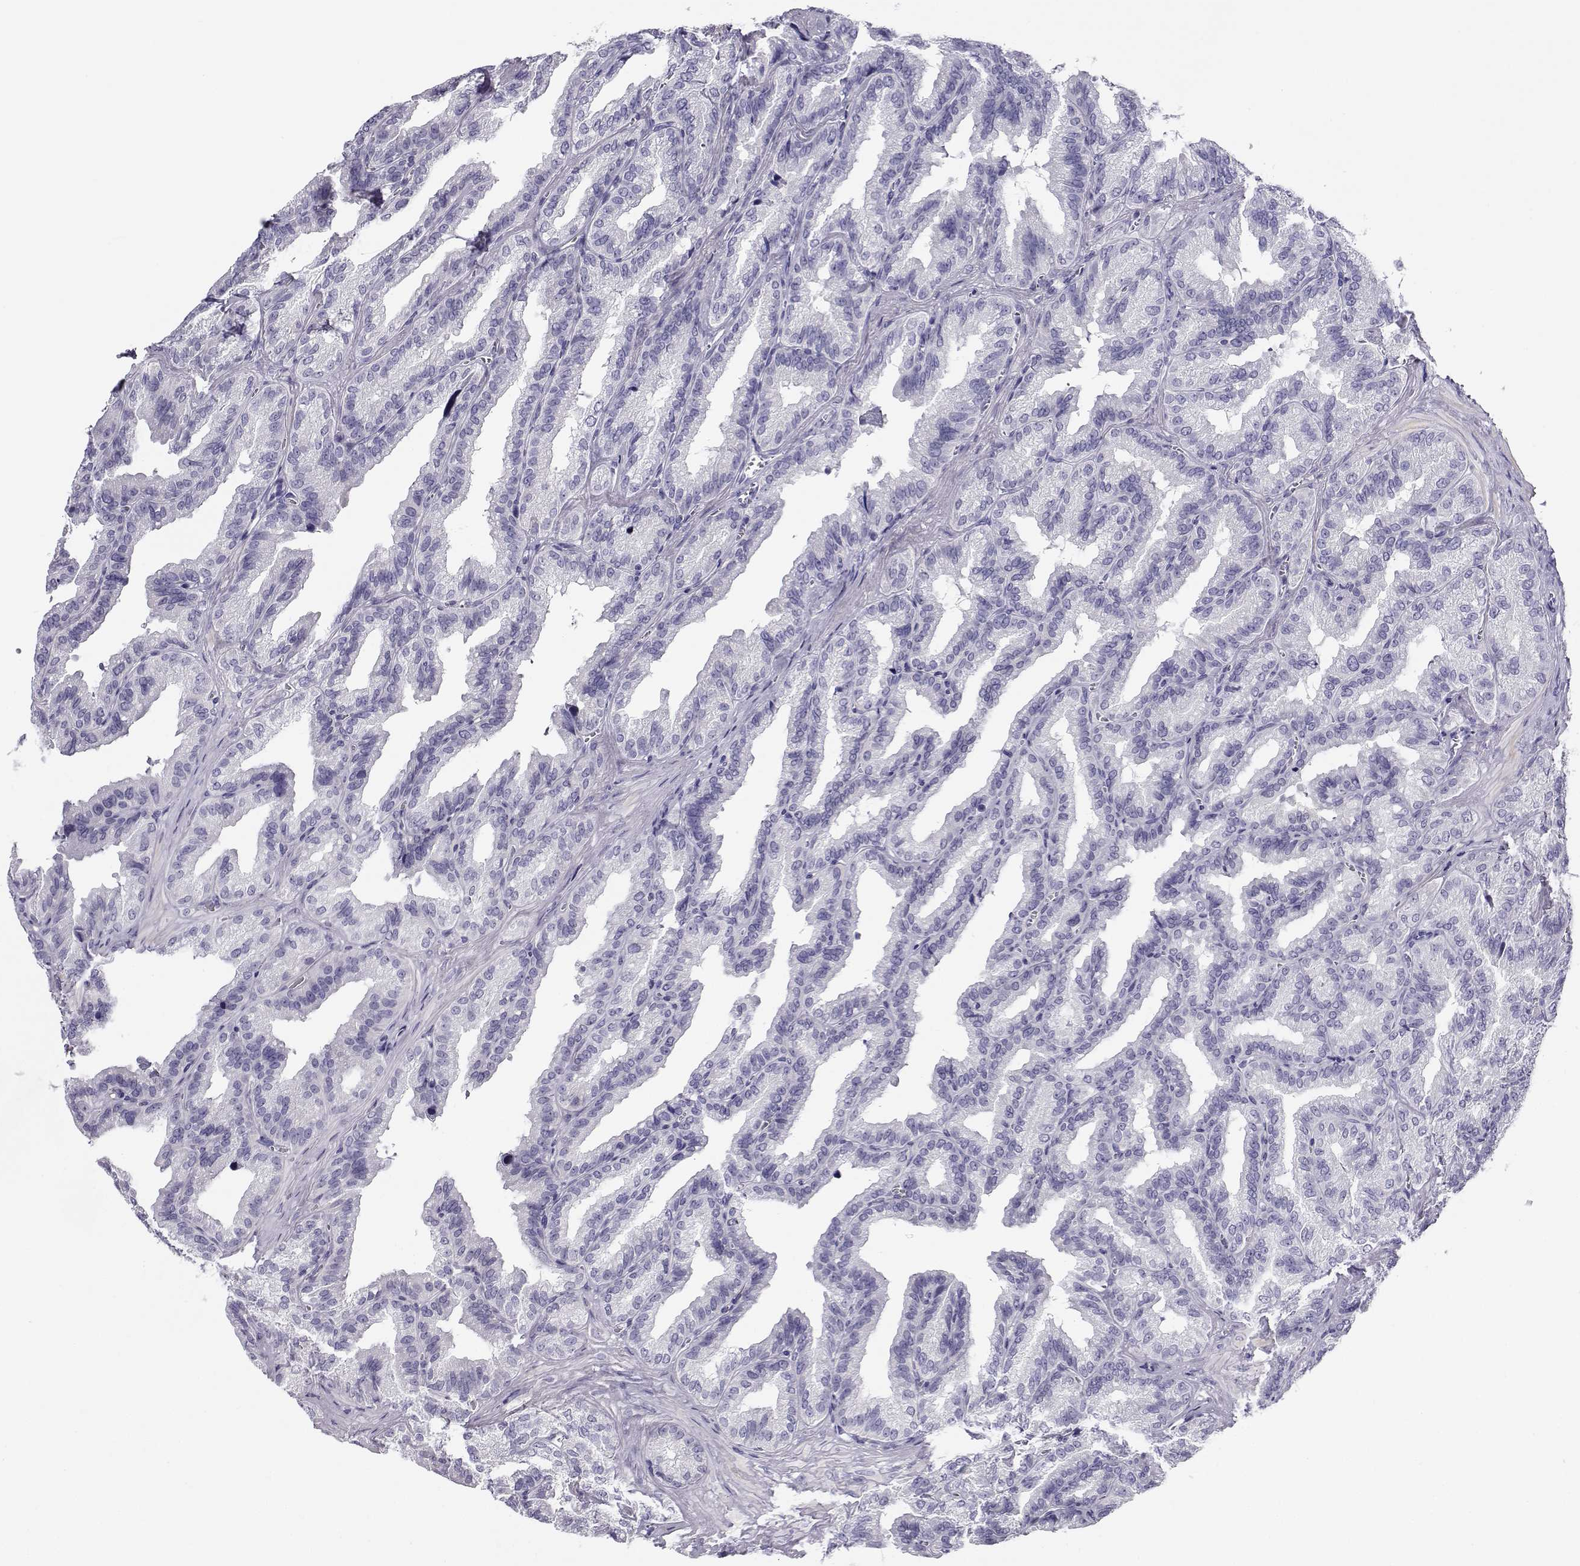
{"staining": {"intensity": "negative", "quantity": "none", "location": "none"}, "tissue": "seminal vesicle", "cell_type": "Glandular cells", "image_type": "normal", "snomed": [{"axis": "morphology", "description": "Normal tissue, NOS"}, {"axis": "topography", "description": "Seminal veicle"}], "caption": "The micrograph exhibits no significant positivity in glandular cells of seminal vesicle. Brightfield microscopy of immunohistochemistry (IHC) stained with DAB (brown) and hematoxylin (blue), captured at high magnification.", "gene": "CABS1", "patient": {"sex": "male", "age": 37}}